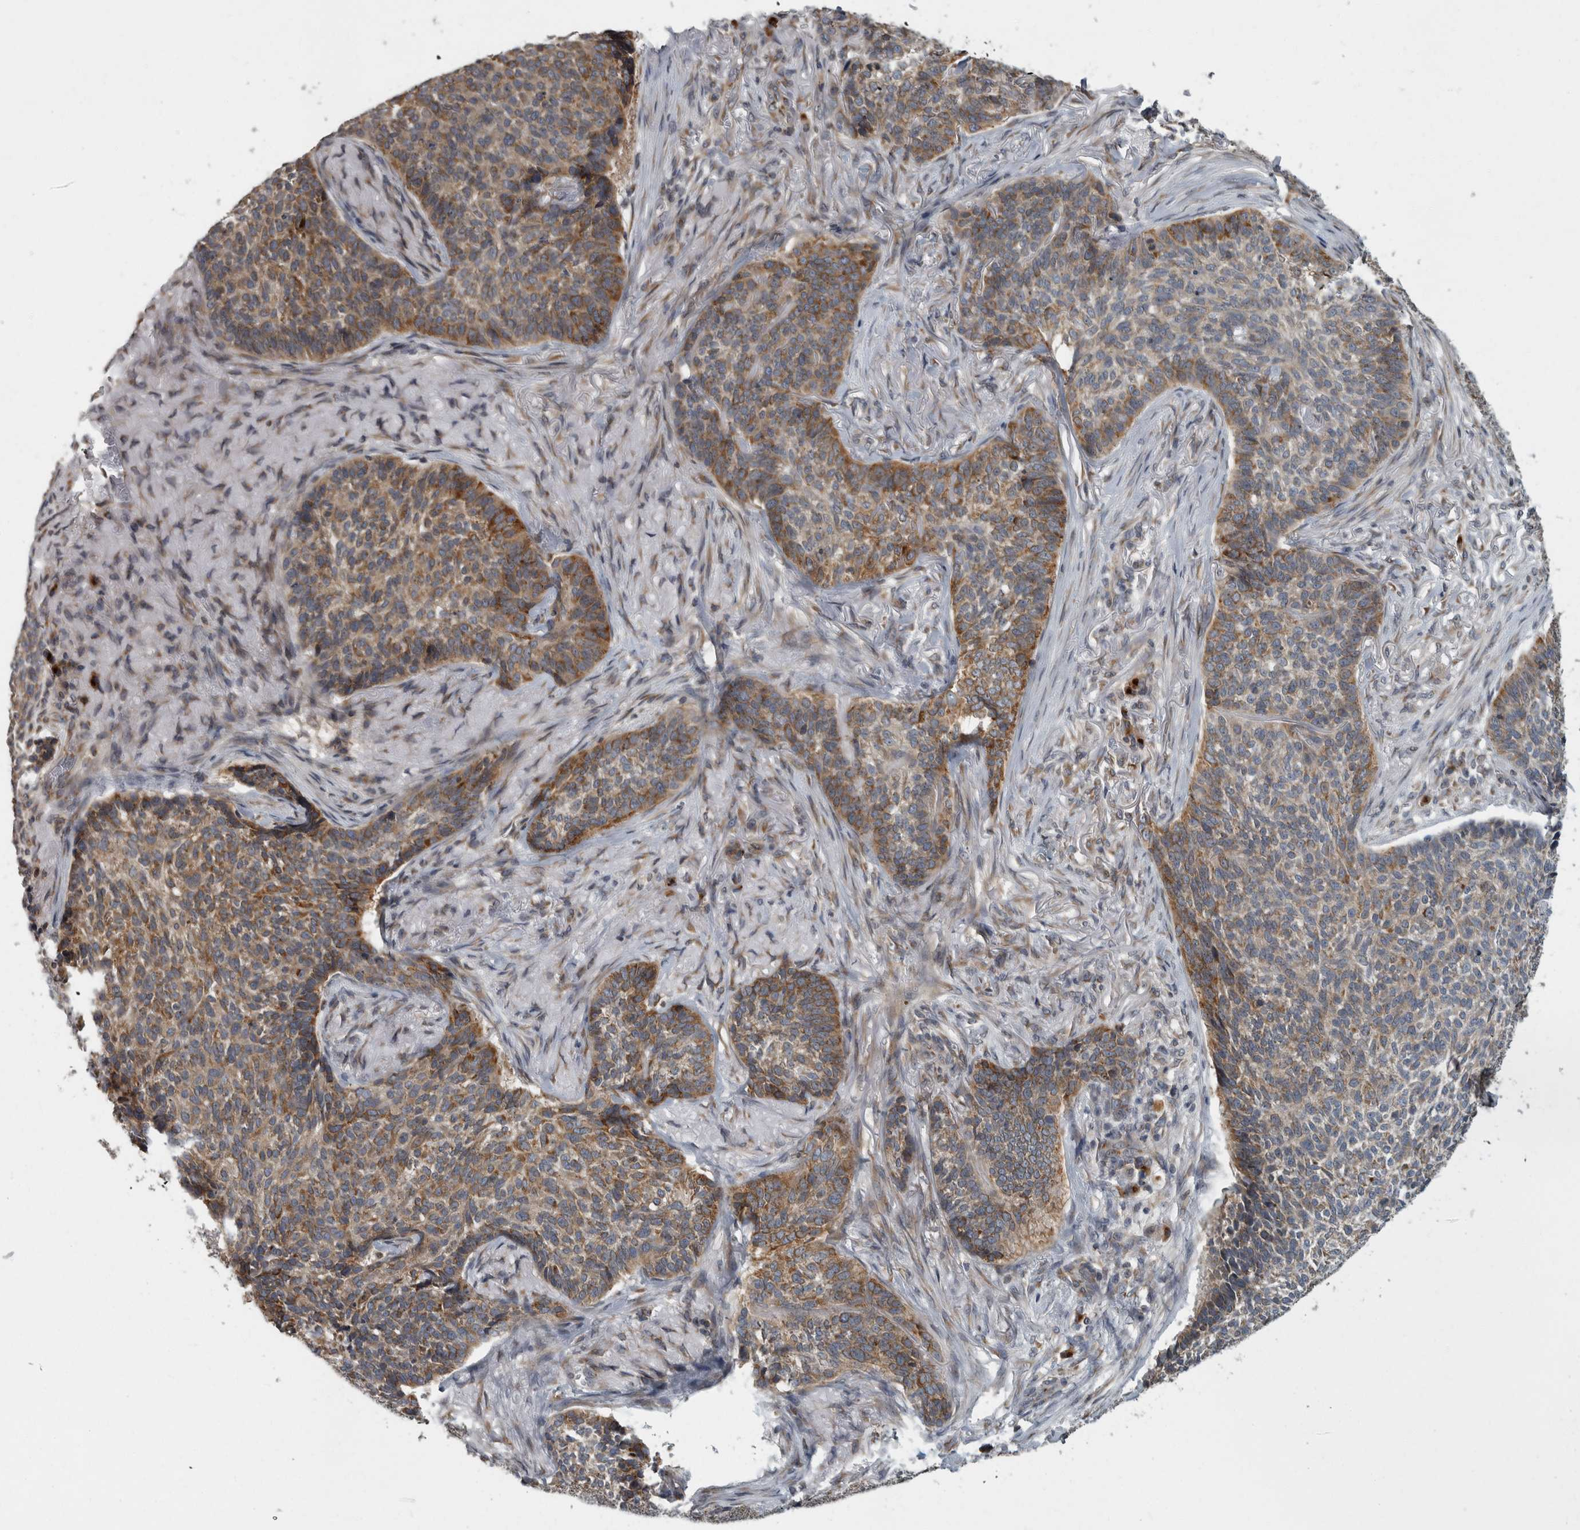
{"staining": {"intensity": "moderate", "quantity": "25%-75%", "location": "cytoplasmic/membranous"}, "tissue": "skin cancer", "cell_type": "Tumor cells", "image_type": "cancer", "snomed": [{"axis": "morphology", "description": "Basal cell carcinoma"}, {"axis": "topography", "description": "Skin"}], "caption": "Human skin cancer (basal cell carcinoma) stained for a protein (brown) reveals moderate cytoplasmic/membranous positive positivity in approximately 25%-75% of tumor cells.", "gene": "LMAN2L", "patient": {"sex": "male", "age": 85}}